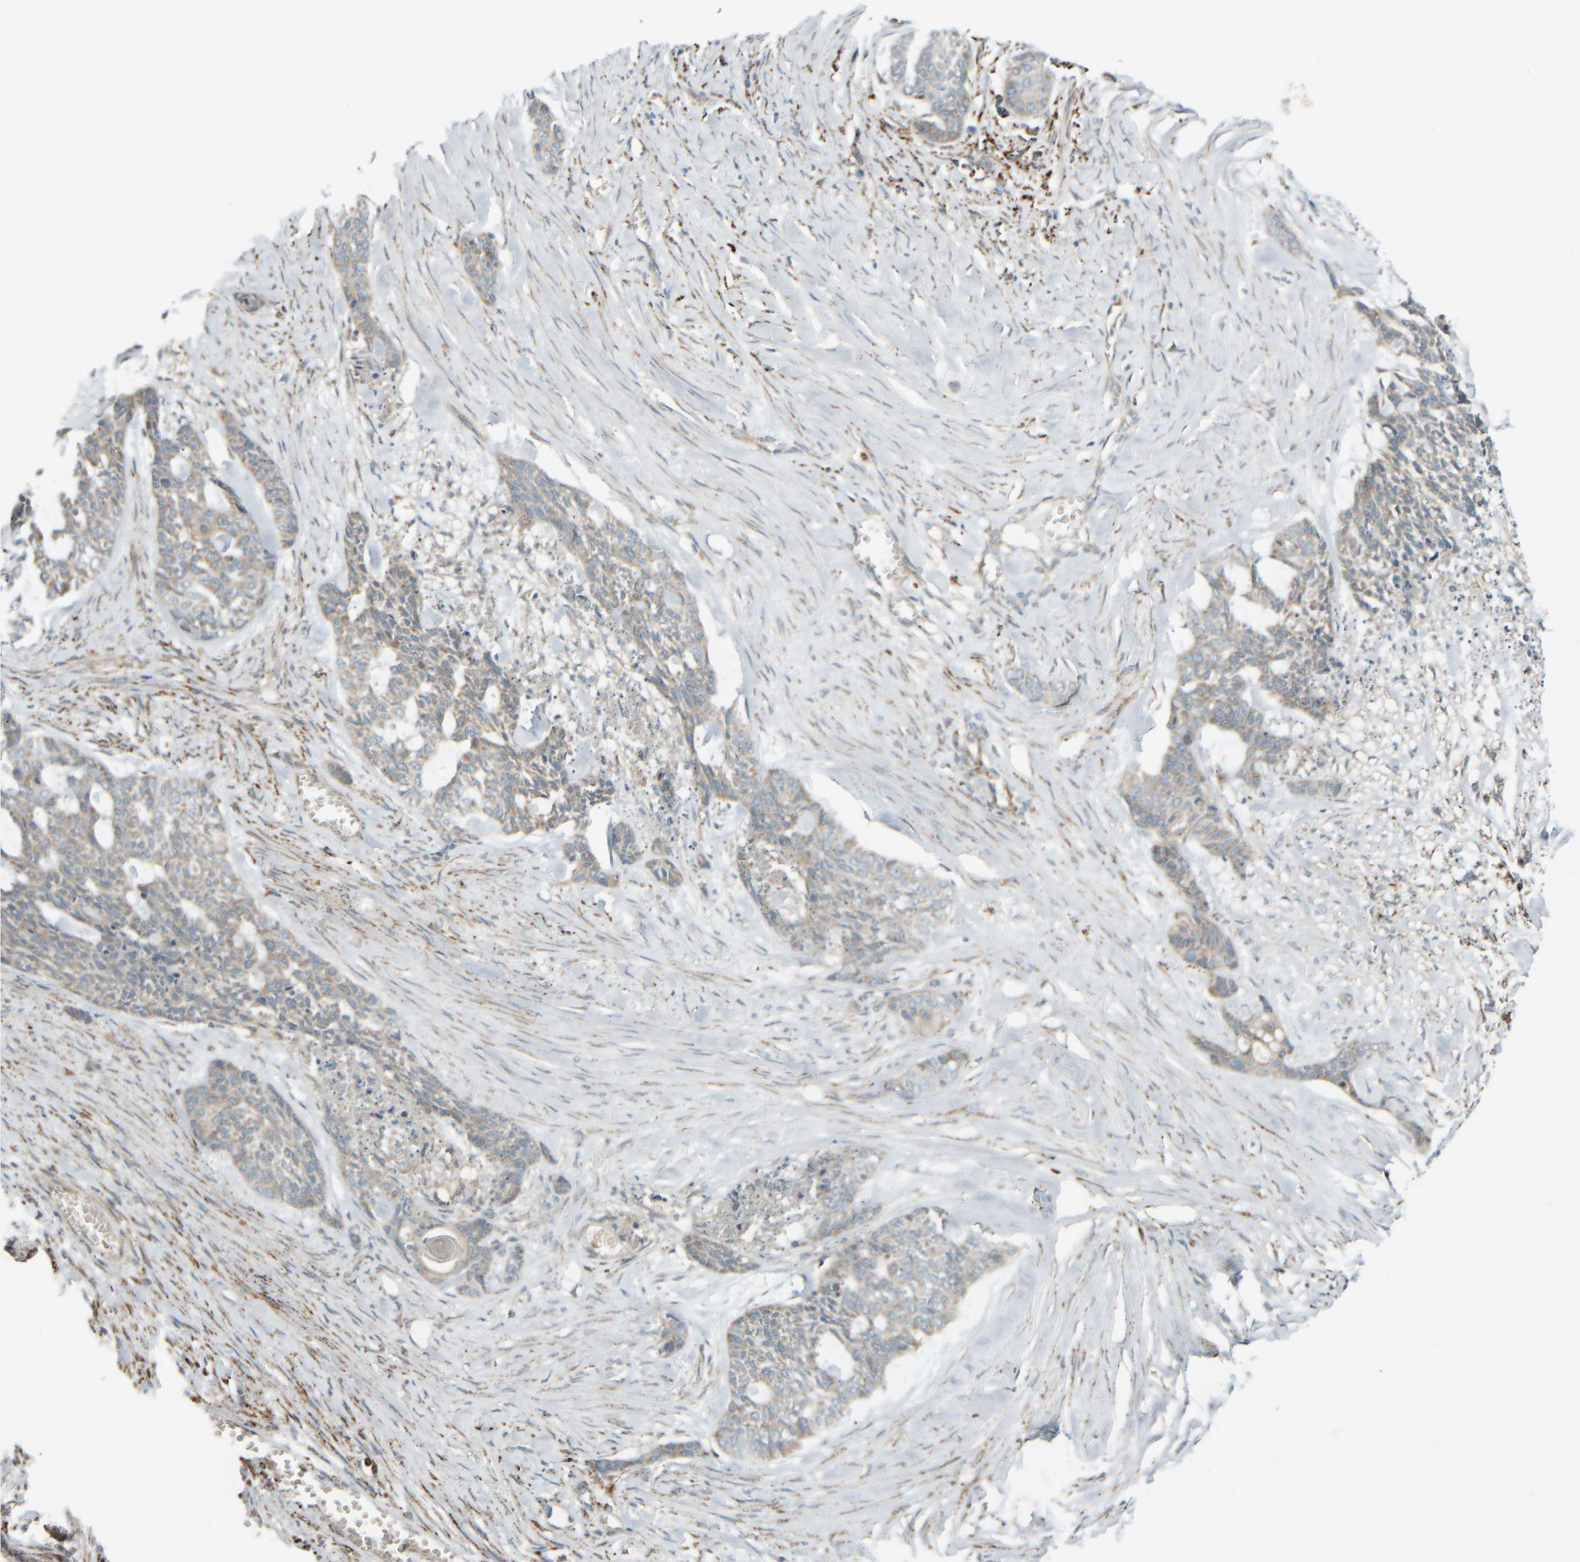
{"staining": {"intensity": "weak", "quantity": "<25%", "location": "cytoplasmic/membranous"}, "tissue": "skin cancer", "cell_type": "Tumor cells", "image_type": "cancer", "snomed": [{"axis": "morphology", "description": "Basal cell carcinoma"}, {"axis": "topography", "description": "Skin"}], "caption": "Histopathology image shows no protein expression in tumor cells of skin basal cell carcinoma tissue. (DAB (3,3'-diaminobenzidine) immunohistochemistry with hematoxylin counter stain).", "gene": "SPAG5", "patient": {"sex": "female", "age": 64}}